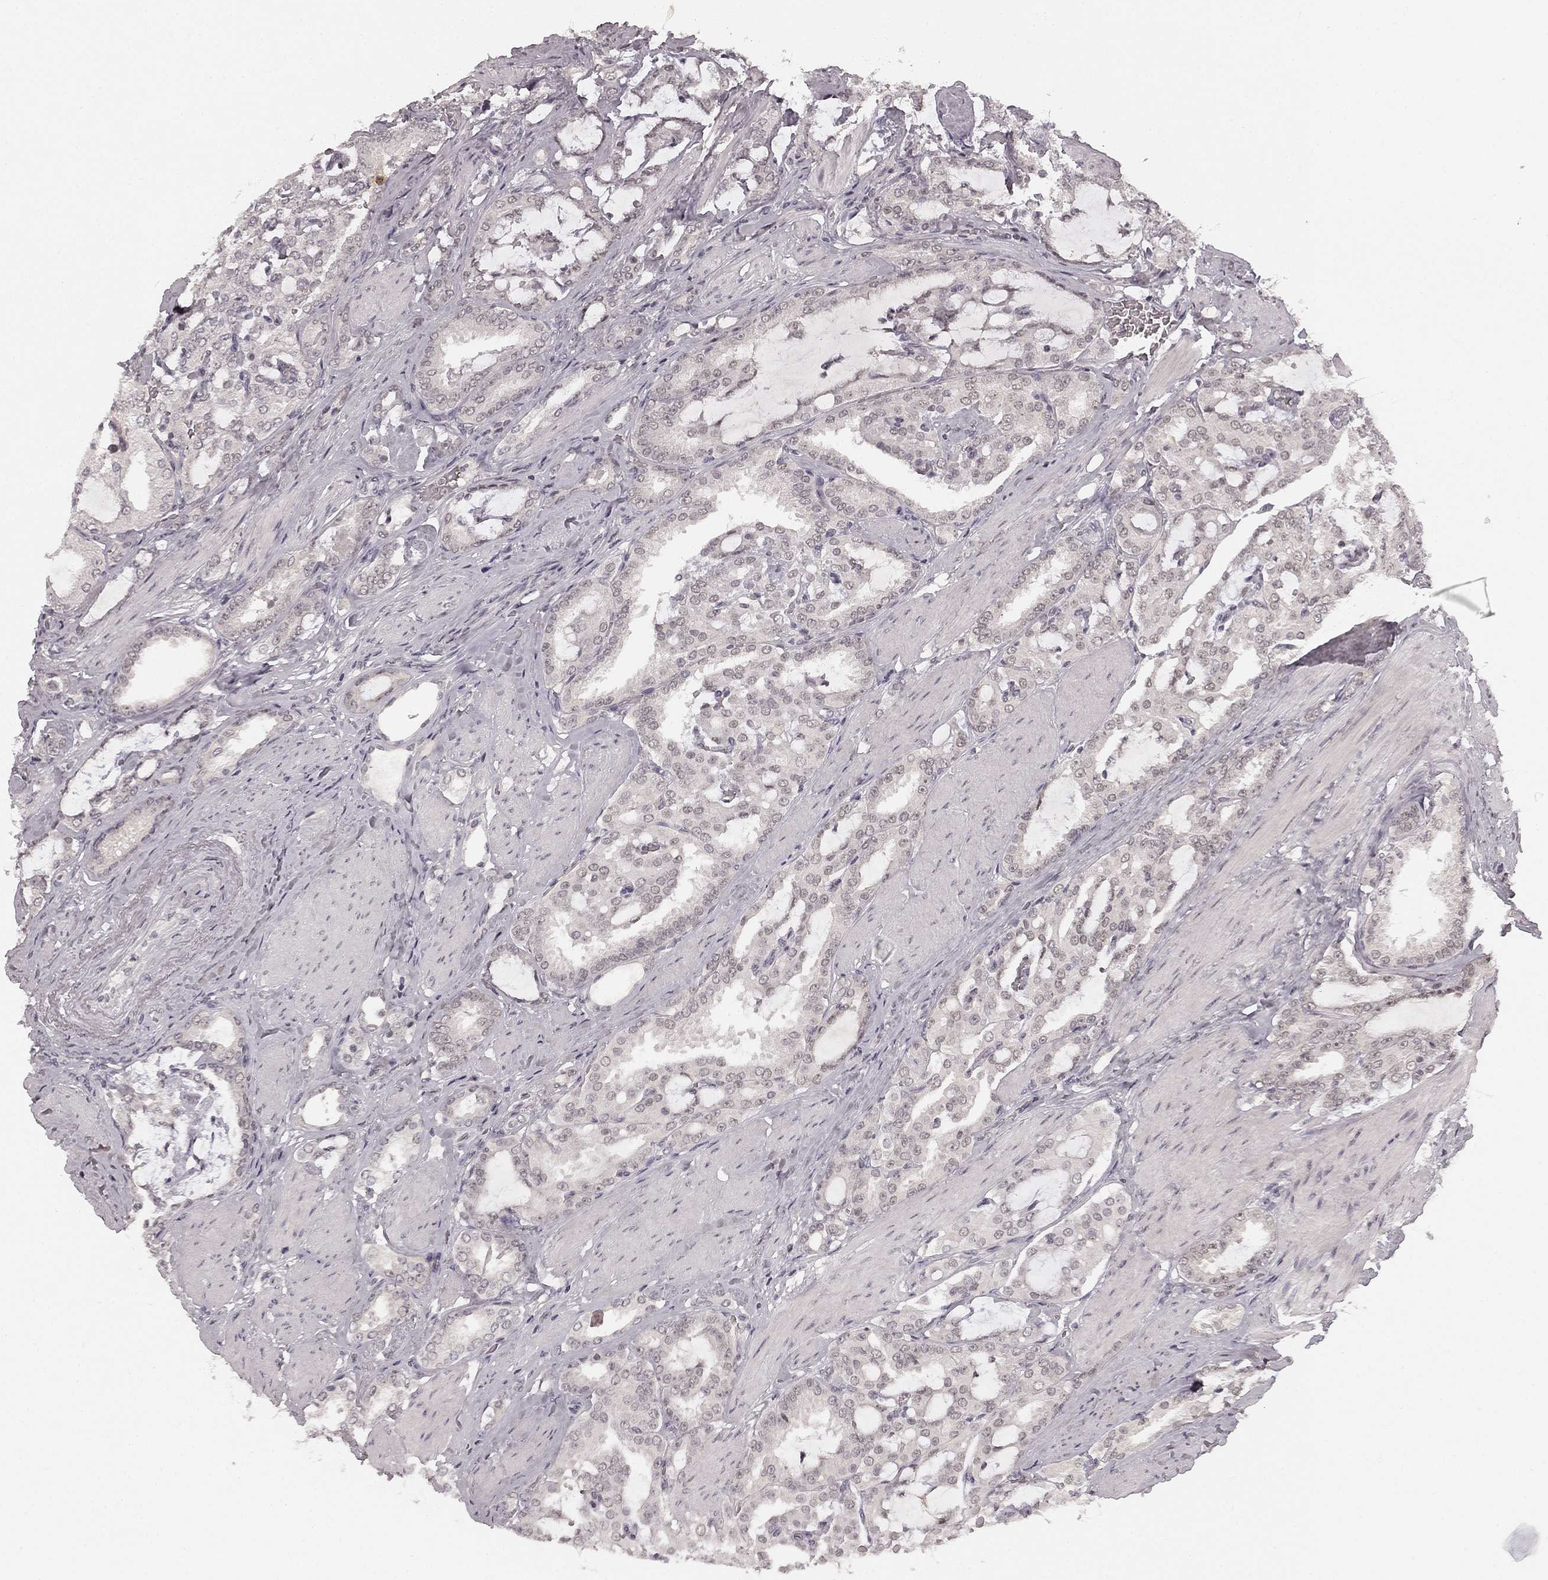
{"staining": {"intensity": "negative", "quantity": "none", "location": "none"}, "tissue": "prostate cancer", "cell_type": "Tumor cells", "image_type": "cancer", "snomed": [{"axis": "morphology", "description": "Adenocarcinoma, High grade"}, {"axis": "topography", "description": "Prostate"}], "caption": "Tumor cells show no significant protein positivity in prostate cancer (high-grade adenocarcinoma).", "gene": "HCN4", "patient": {"sex": "male", "age": 63}}